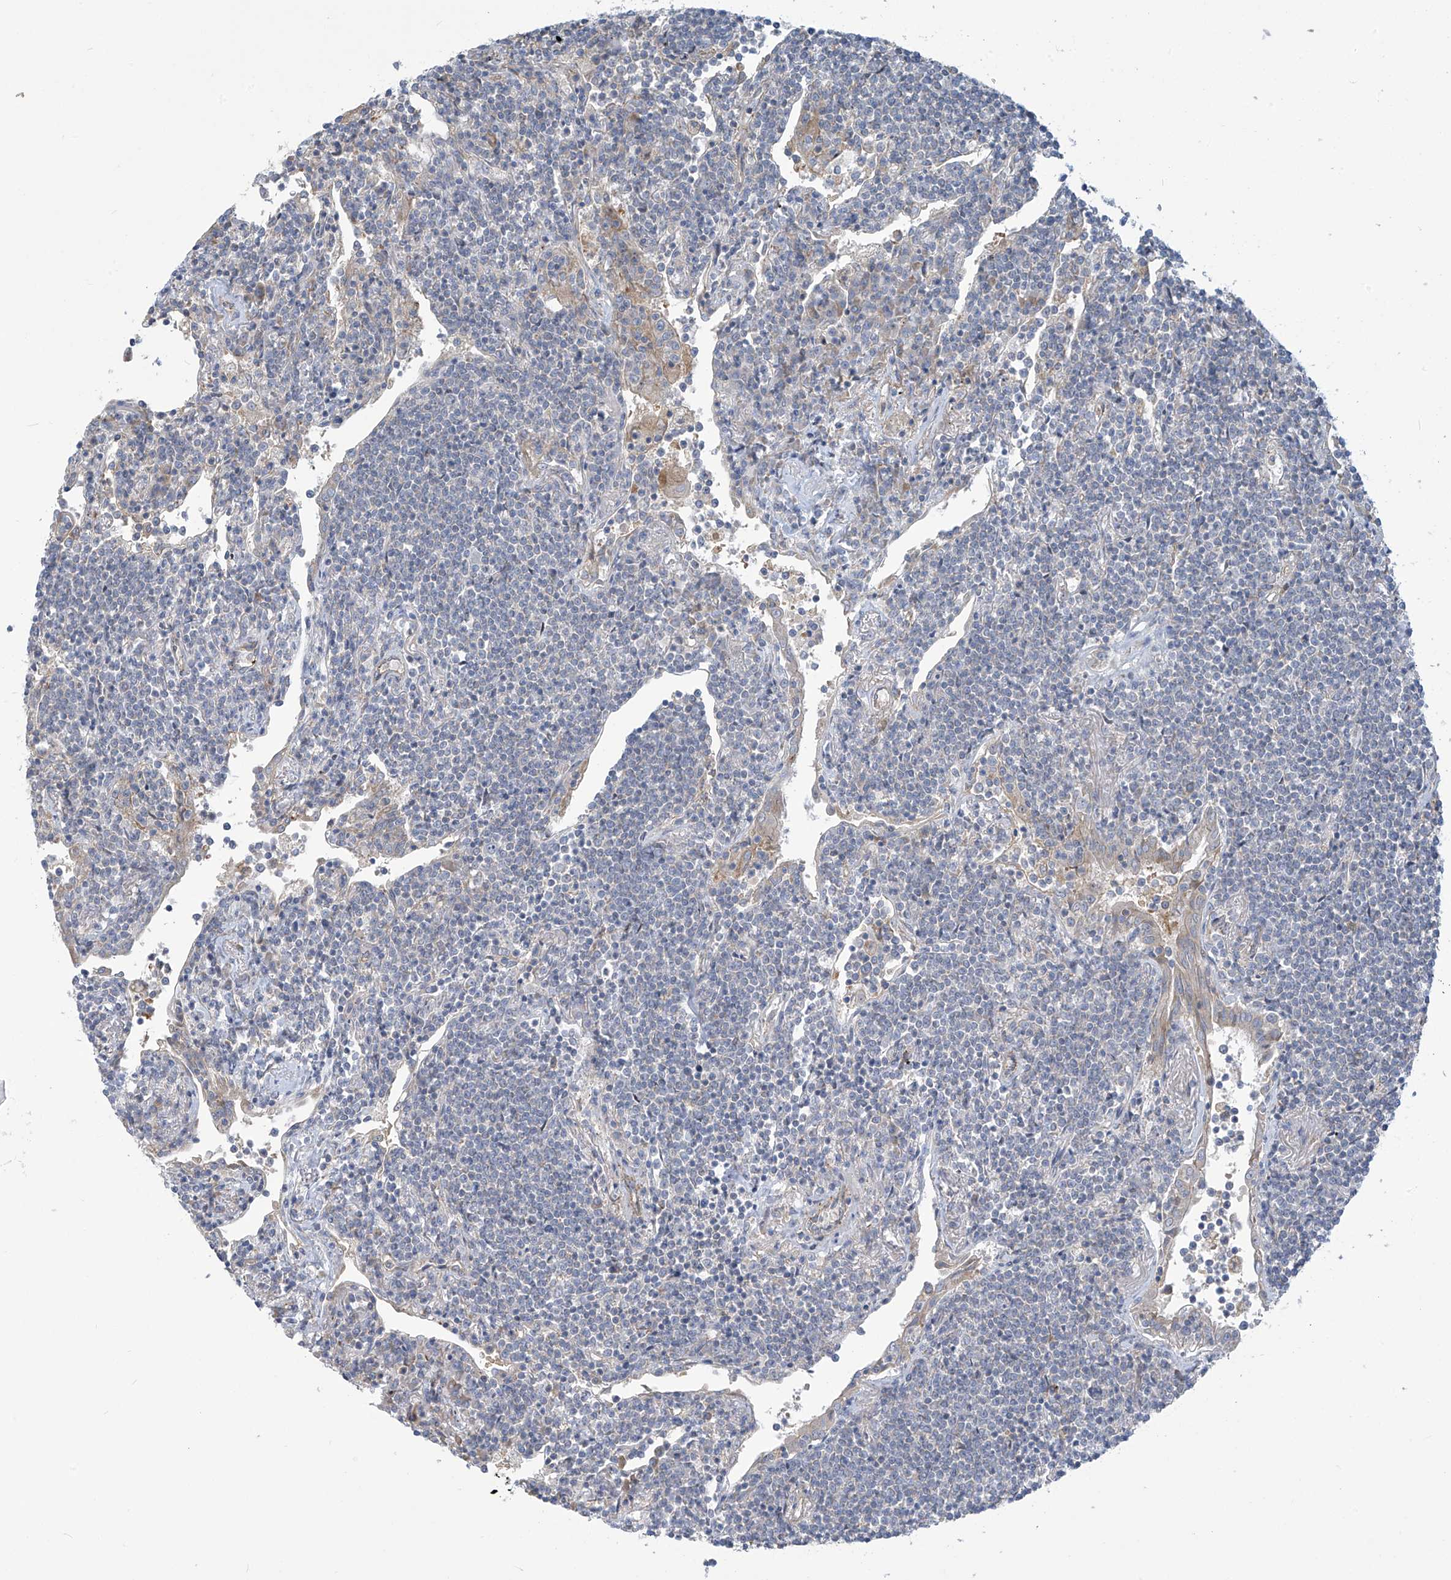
{"staining": {"intensity": "negative", "quantity": "none", "location": "none"}, "tissue": "lymphoma", "cell_type": "Tumor cells", "image_type": "cancer", "snomed": [{"axis": "morphology", "description": "Malignant lymphoma, non-Hodgkin's type, Low grade"}, {"axis": "topography", "description": "Lung"}], "caption": "An IHC photomicrograph of lymphoma is shown. There is no staining in tumor cells of lymphoma.", "gene": "ADAT2", "patient": {"sex": "female", "age": 71}}